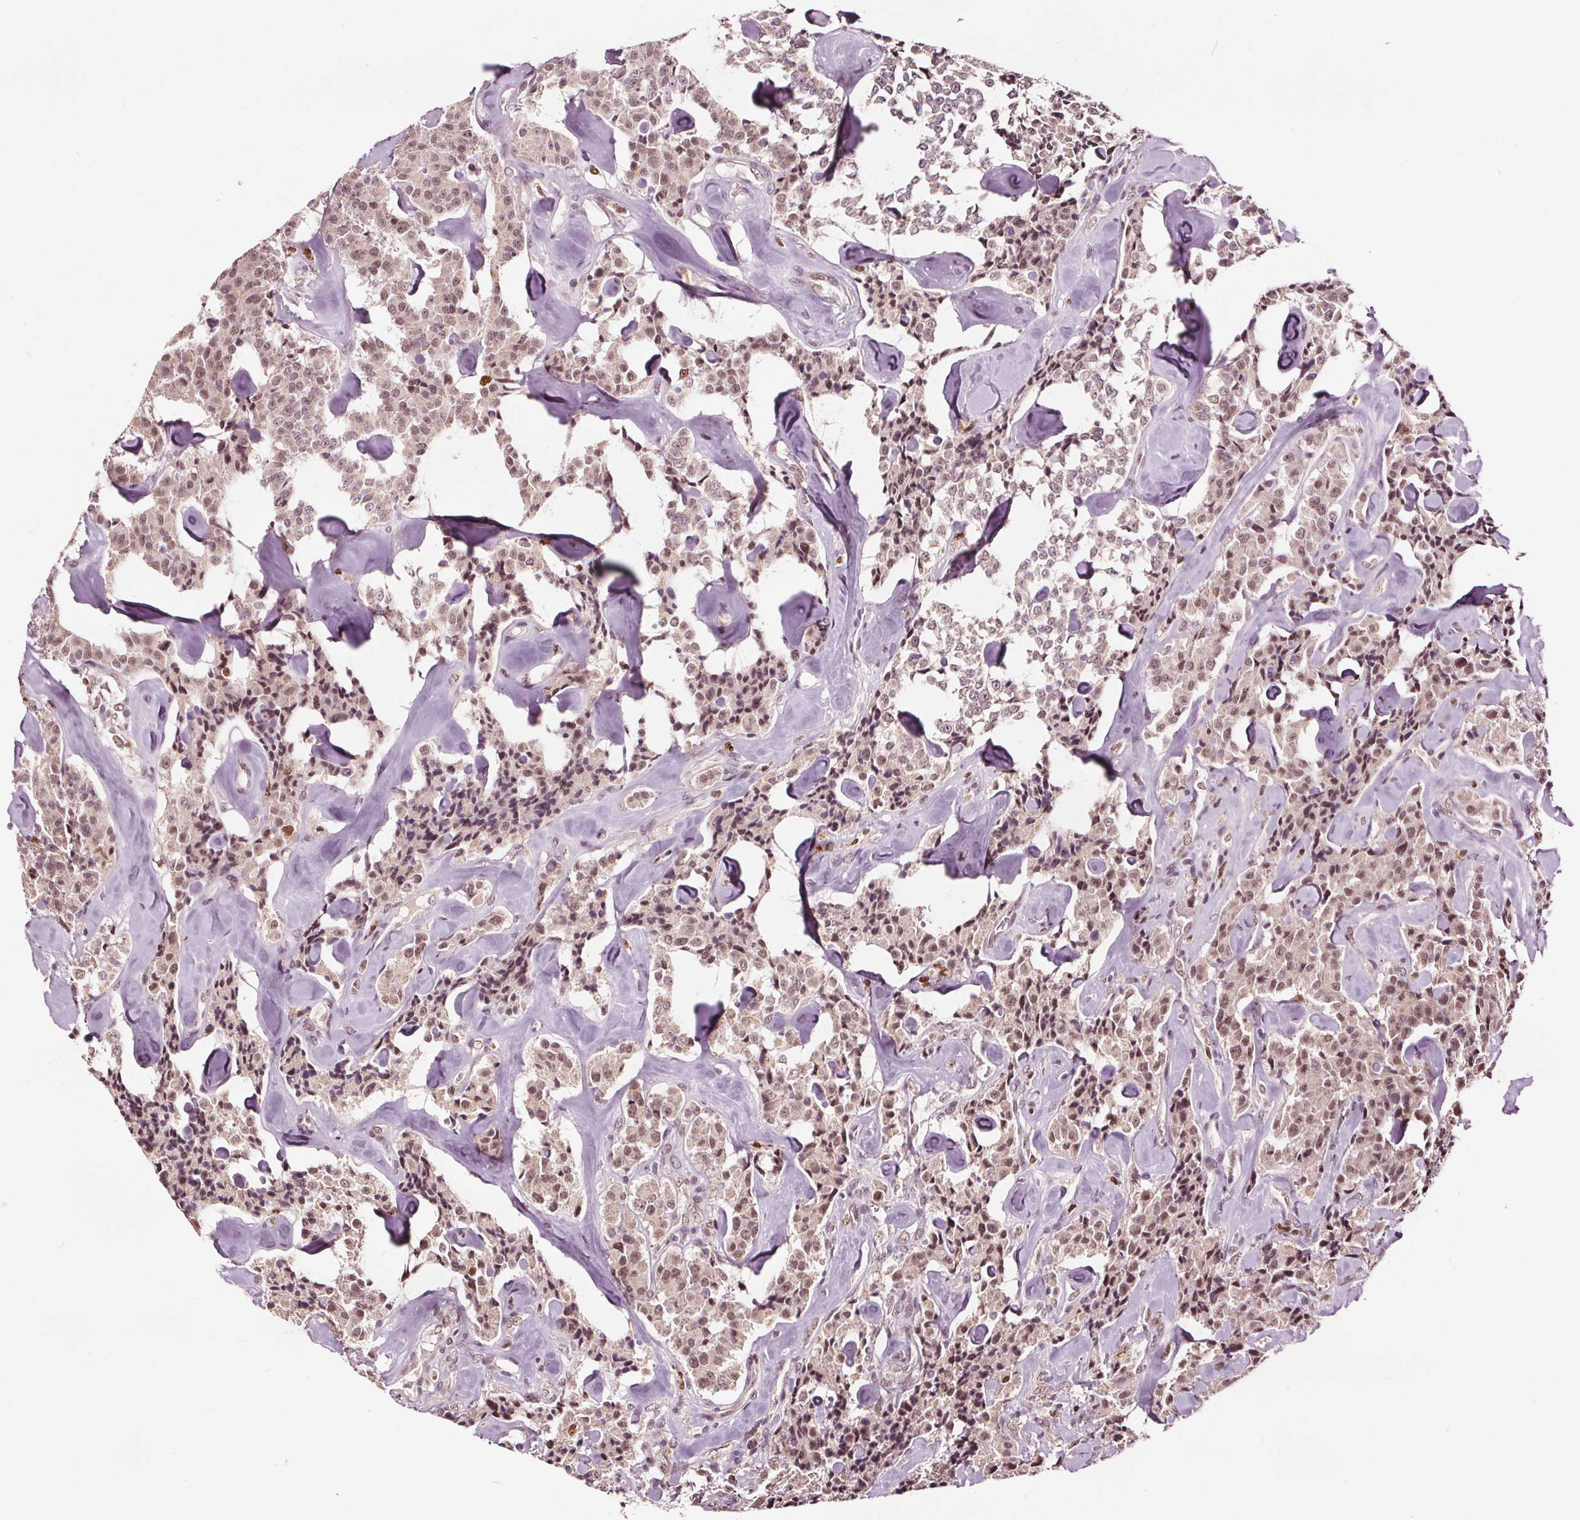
{"staining": {"intensity": "weak", "quantity": ">75%", "location": "nuclear"}, "tissue": "carcinoid", "cell_type": "Tumor cells", "image_type": "cancer", "snomed": [{"axis": "morphology", "description": "Carcinoid, malignant, NOS"}, {"axis": "topography", "description": "Pancreas"}], "caption": "High-power microscopy captured an immunohistochemistry histopathology image of carcinoid, revealing weak nuclear positivity in approximately >75% of tumor cells.", "gene": "DDX11", "patient": {"sex": "male", "age": 41}}